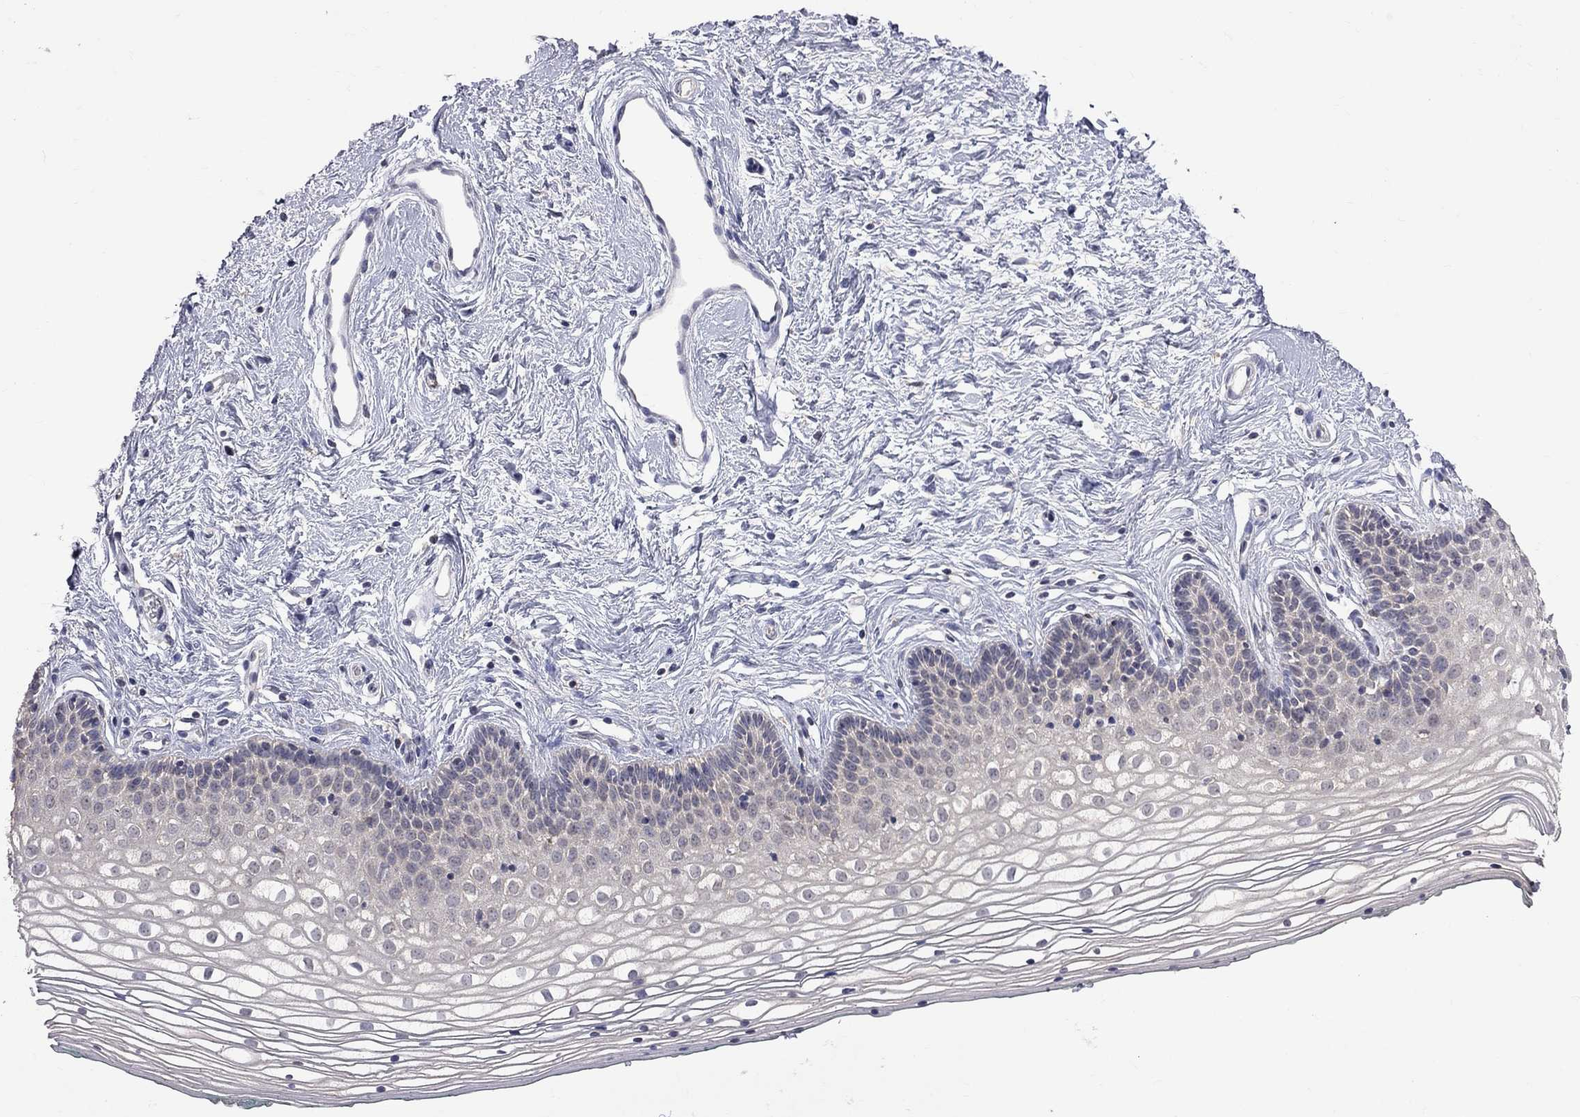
{"staining": {"intensity": "negative", "quantity": "none", "location": "none"}, "tissue": "vagina", "cell_type": "Squamous epithelial cells", "image_type": "normal", "snomed": [{"axis": "morphology", "description": "Normal tissue, NOS"}, {"axis": "topography", "description": "Vagina"}], "caption": "Human vagina stained for a protein using immunohistochemistry (IHC) shows no positivity in squamous epithelial cells.", "gene": "HTR6", "patient": {"sex": "female", "age": 36}}